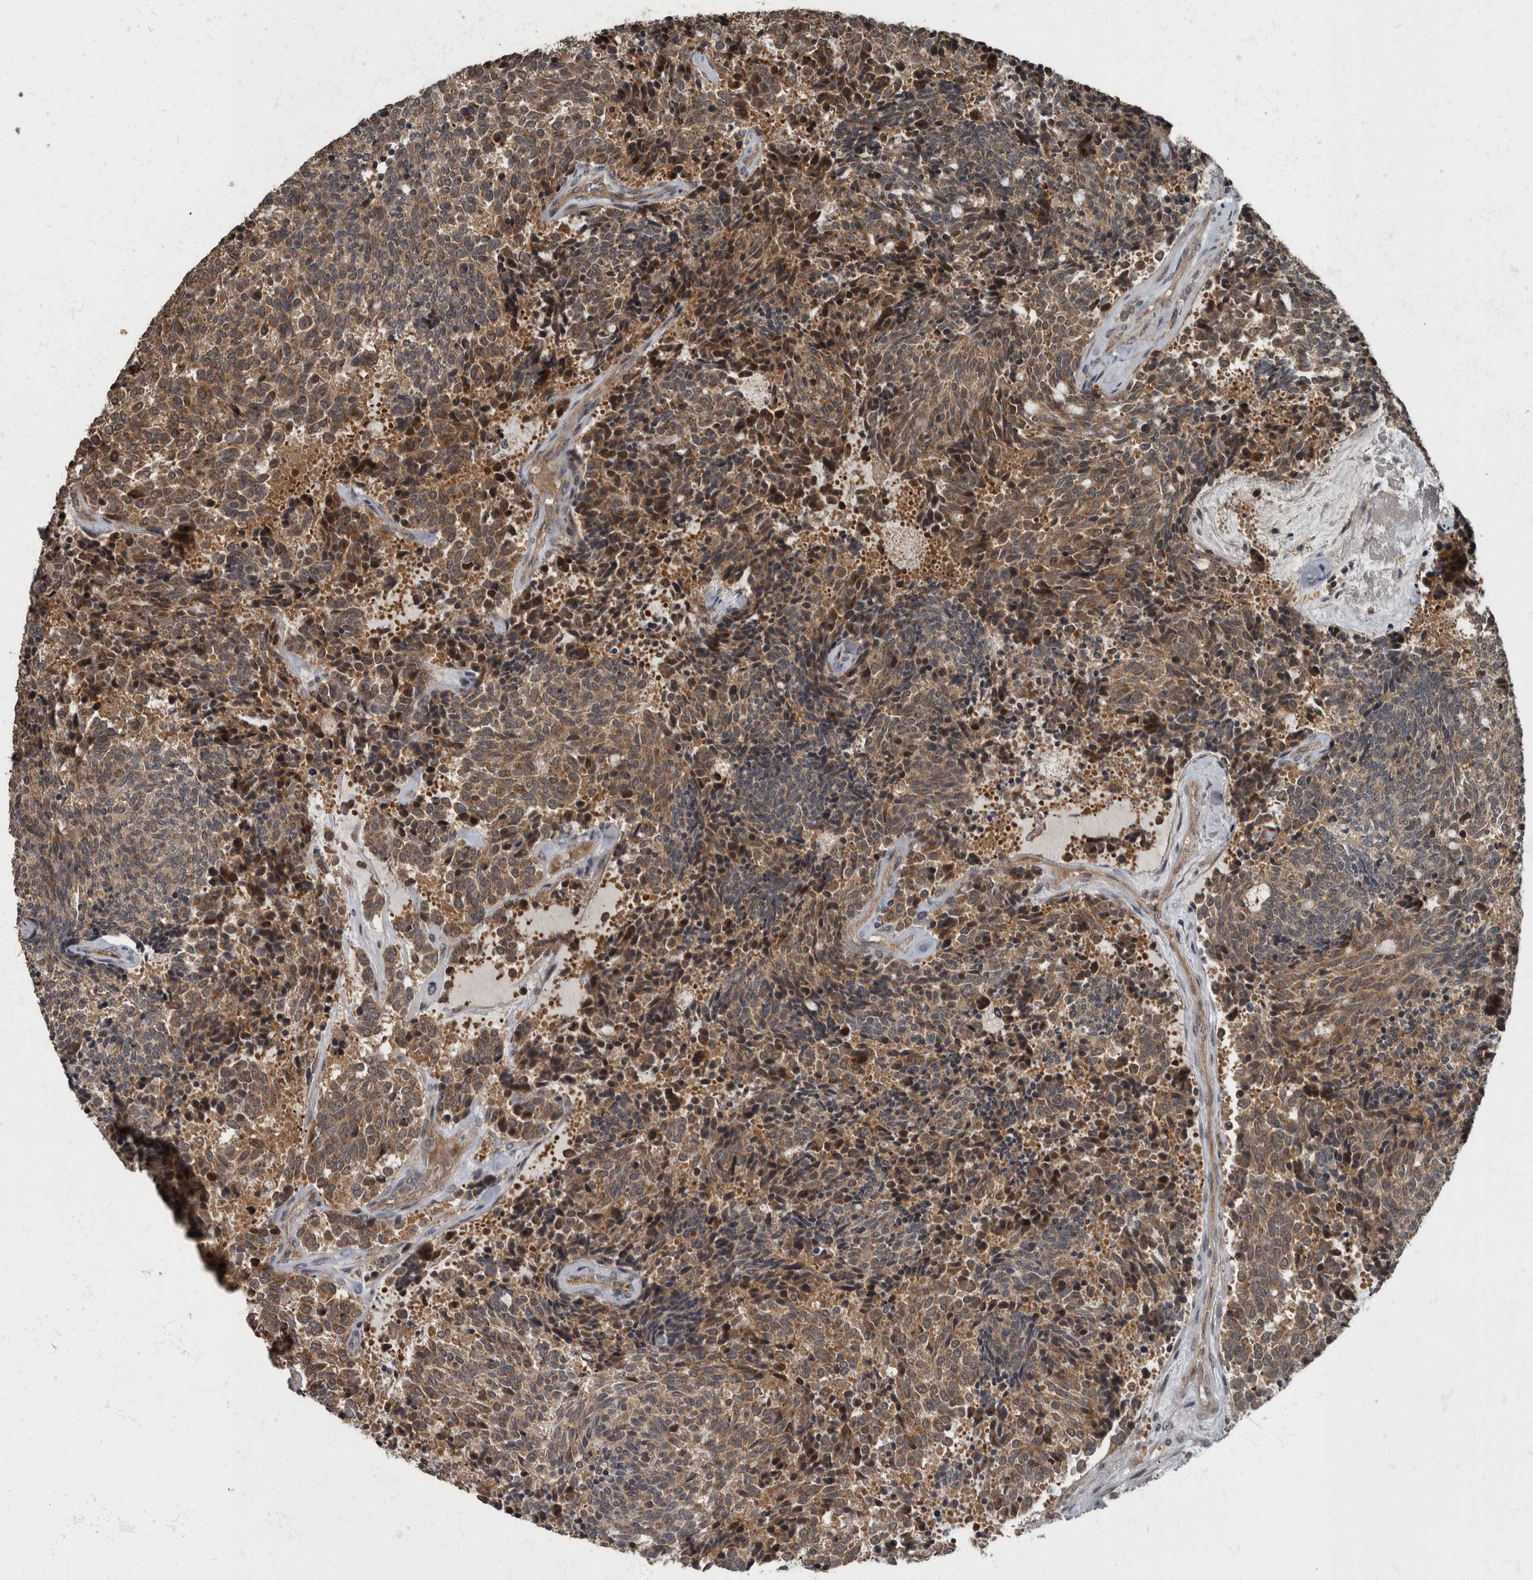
{"staining": {"intensity": "moderate", "quantity": ">75%", "location": "cytoplasmic/membranous"}, "tissue": "carcinoid", "cell_type": "Tumor cells", "image_type": "cancer", "snomed": [{"axis": "morphology", "description": "Carcinoid, malignant, NOS"}, {"axis": "topography", "description": "Pancreas"}], "caption": "Carcinoid tissue displays moderate cytoplasmic/membranous expression in approximately >75% of tumor cells, visualized by immunohistochemistry.", "gene": "RABGGTB", "patient": {"sex": "female", "age": 54}}